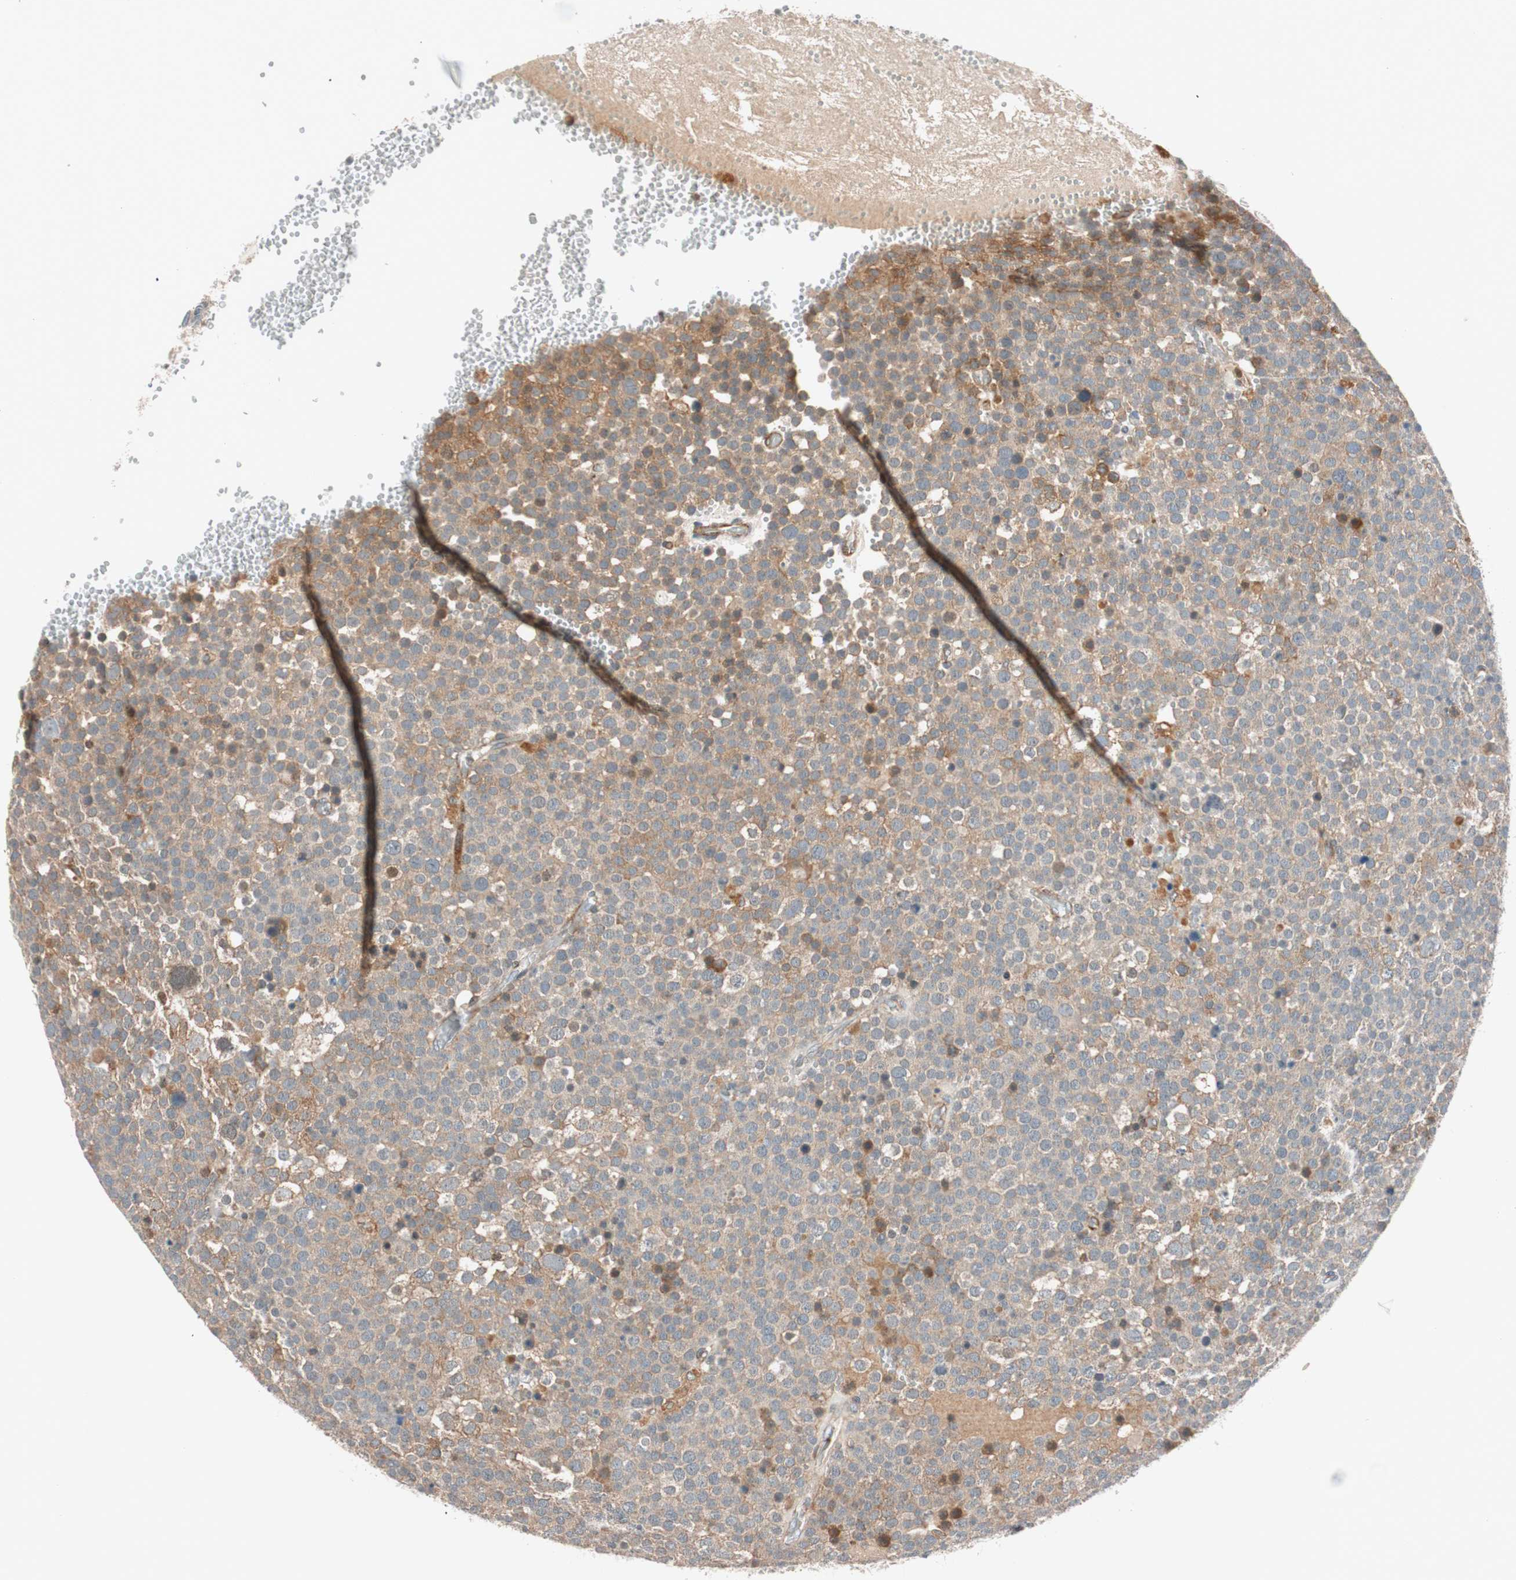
{"staining": {"intensity": "moderate", "quantity": "<25%", "location": "cytoplasmic/membranous"}, "tissue": "testis cancer", "cell_type": "Tumor cells", "image_type": "cancer", "snomed": [{"axis": "morphology", "description": "Seminoma, NOS"}, {"axis": "topography", "description": "Testis"}], "caption": "Immunohistochemical staining of human testis cancer shows low levels of moderate cytoplasmic/membranous protein positivity in approximately <25% of tumor cells.", "gene": "ABI1", "patient": {"sex": "male", "age": 71}}